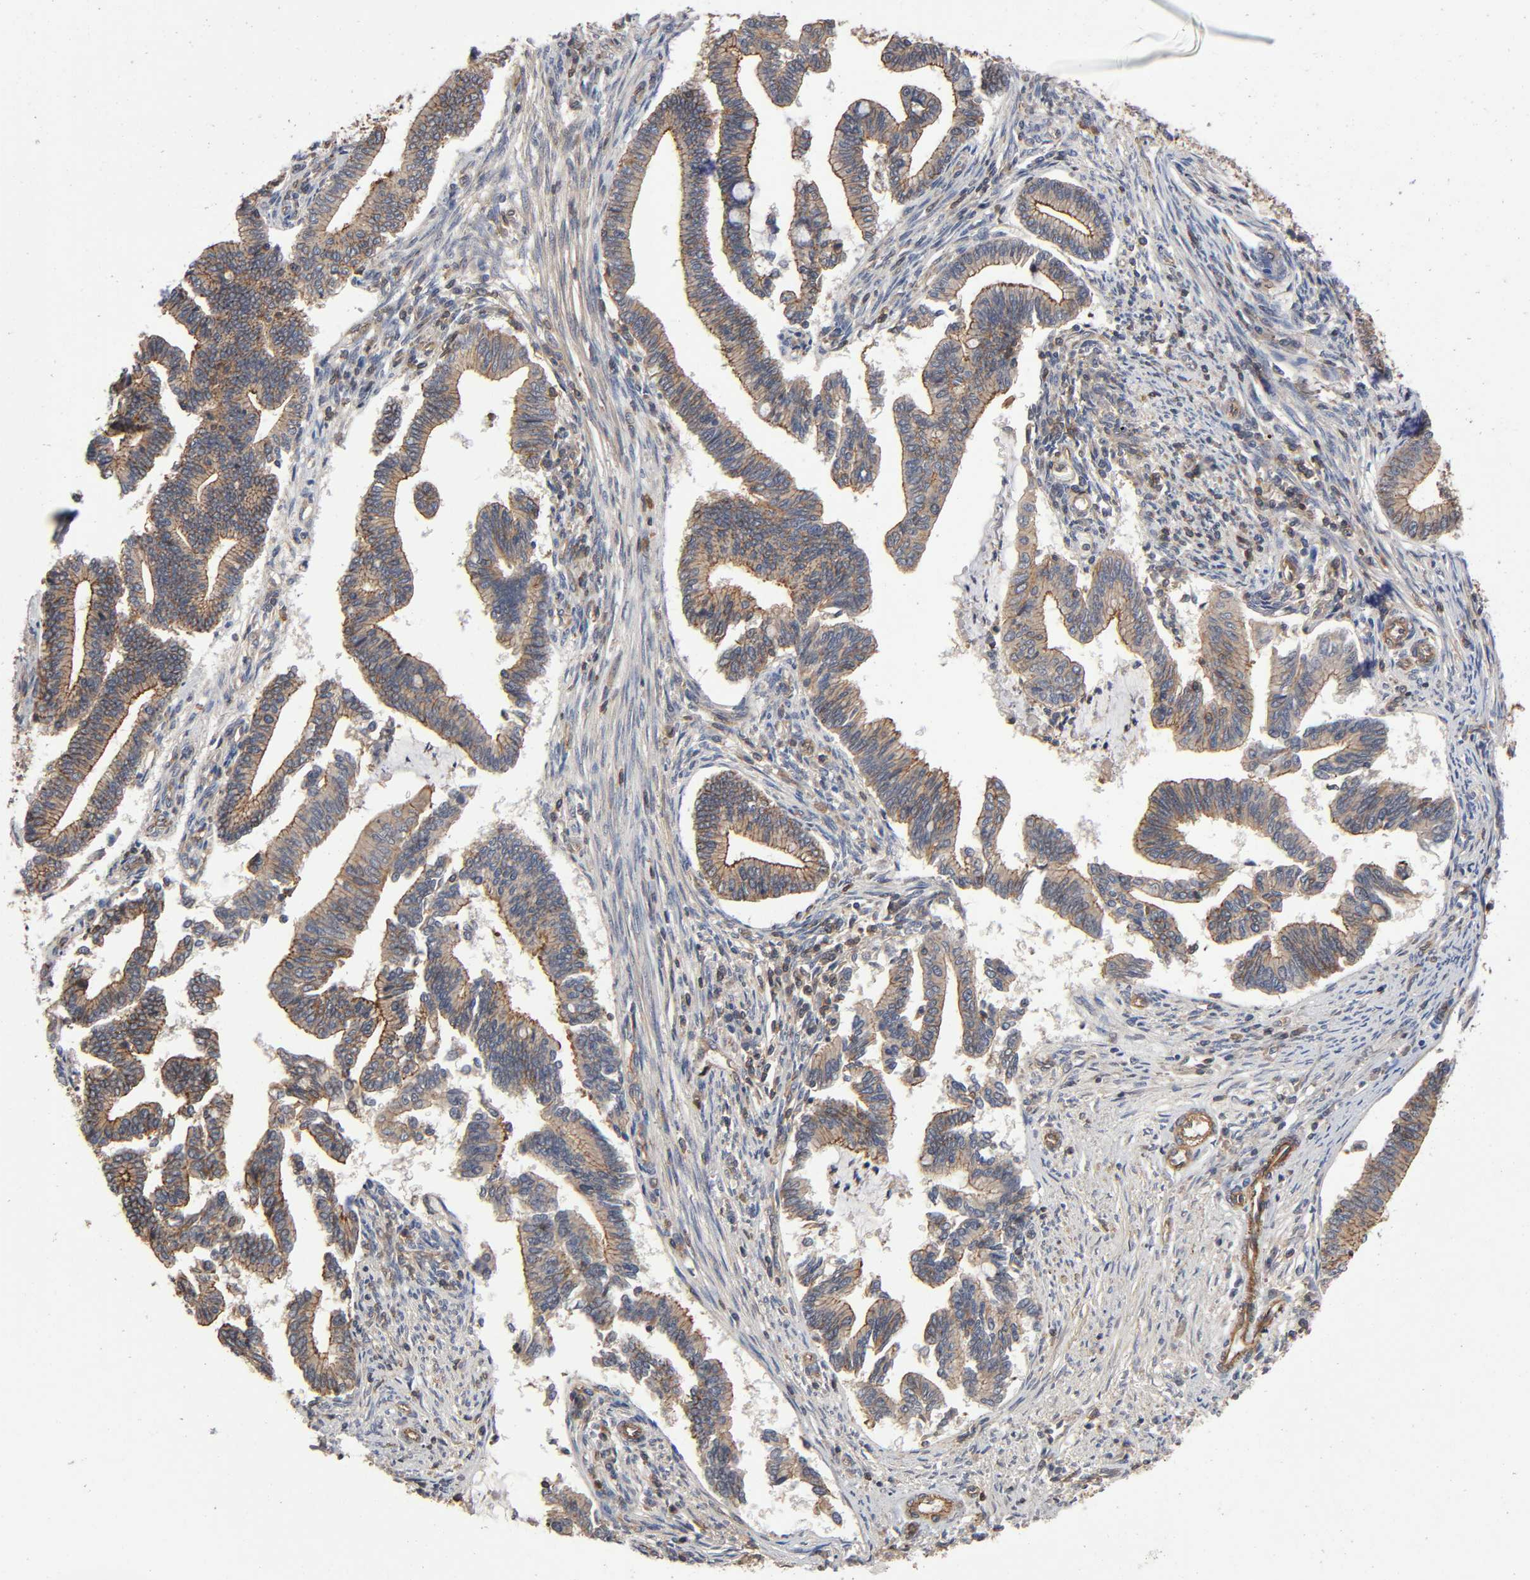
{"staining": {"intensity": "moderate", "quantity": ">75%", "location": "cytoplasmic/membranous"}, "tissue": "cervical cancer", "cell_type": "Tumor cells", "image_type": "cancer", "snomed": [{"axis": "morphology", "description": "Adenocarcinoma, NOS"}, {"axis": "topography", "description": "Cervix"}], "caption": "A micrograph of human cervical adenocarcinoma stained for a protein reveals moderate cytoplasmic/membranous brown staining in tumor cells.", "gene": "LAMTOR2", "patient": {"sex": "female", "age": 36}}